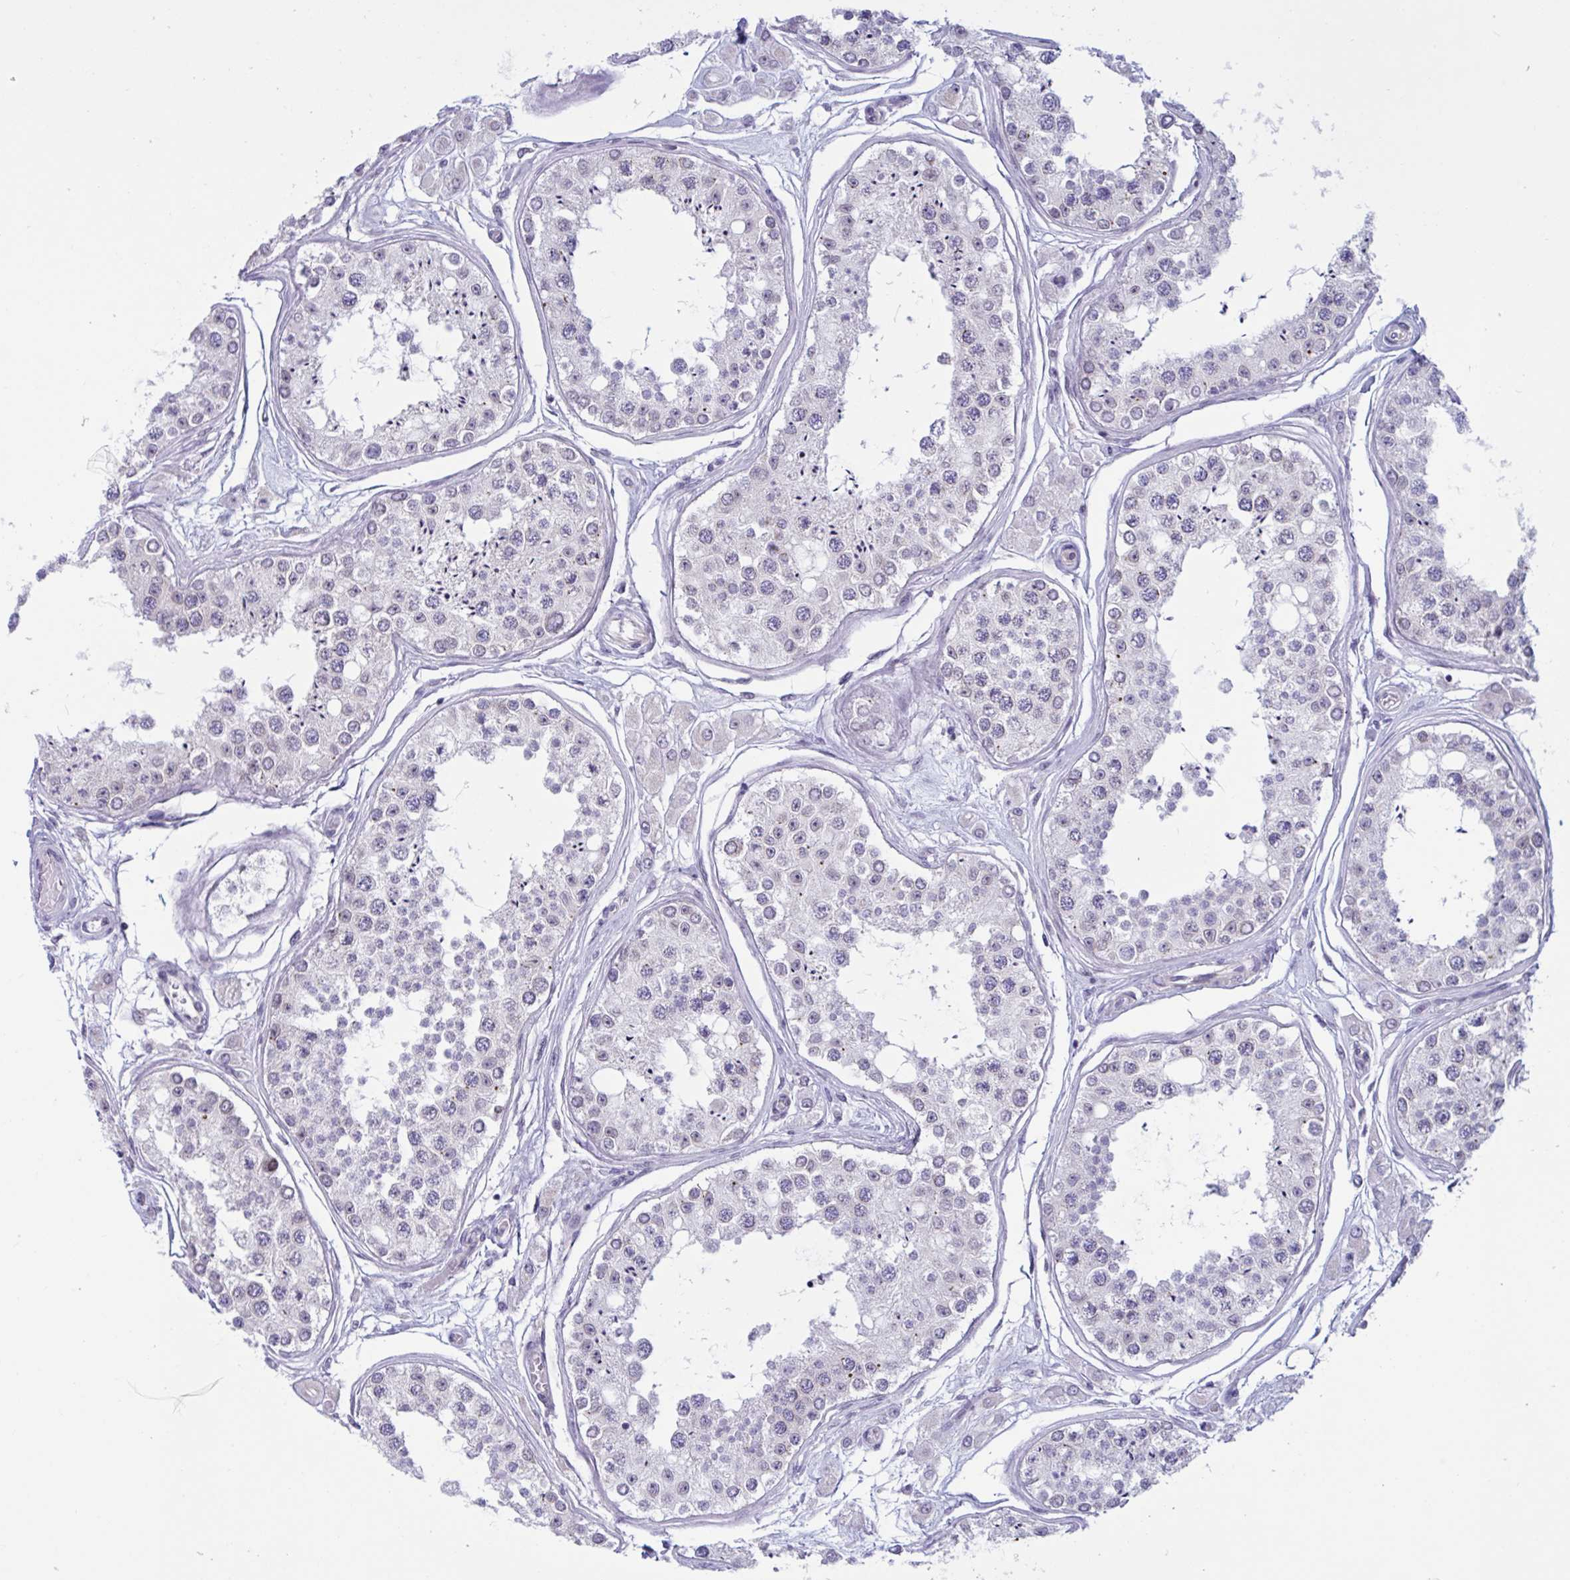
{"staining": {"intensity": "moderate", "quantity": "25%-75%", "location": "cytoplasmic/membranous,nuclear"}, "tissue": "testis", "cell_type": "Cells in seminiferous ducts", "image_type": "normal", "snomed": [{"axis": "morphology", "description": "Normal tissue, NOS"}, {"axis": "topography", "description": "Testis"}], "caption": "An IHC histopathology image of unremarkable tissue is shown. Protein staining in brown labels moderate cytoplasmic/membranous,nuclear positivity in testis within cells in seminiferous ducts.", "gene": "DOCK11", "patient": {"sex": "male", "age": 25}}